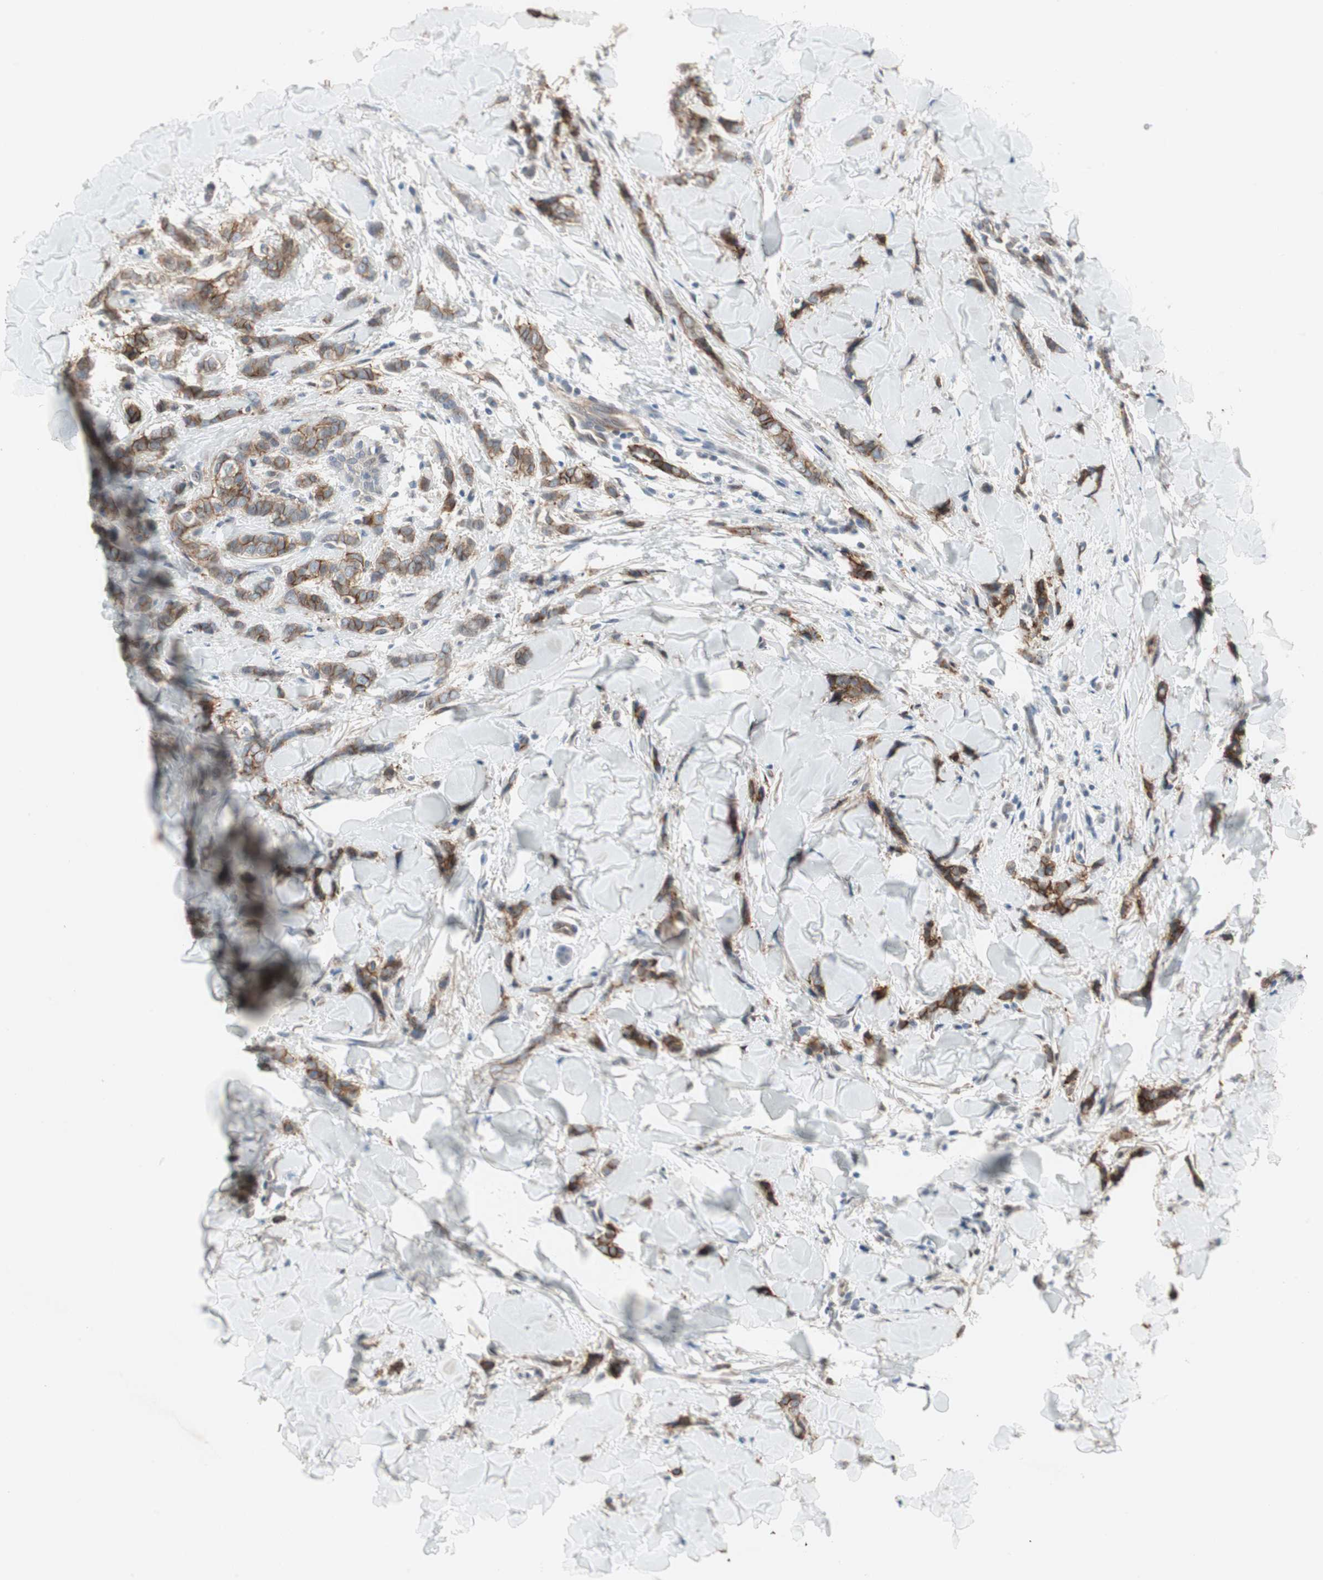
{"staining": {"intensity": "strong", "quantity": ">75%", "location": "cytoplasmic/membranous"}, "tissue": "breast cancer", "cell_type": "Tumor cells", "image_type": "cancer", "snomed": [{"axis": "morphology", "description": "Lobular carcinoma"}, {"axis": "topography", "description": "Skin"}, {"axis": "topography", "description": "Breast"}], "caption": "The micrograph displays immunohistochemical staining of breast cancer. There is strong cytoplasmic/membranous staining is present in approximately >75% of tumor cells.", "gene": "CAND2", "patient": {"sex": "female", "age": 46}}